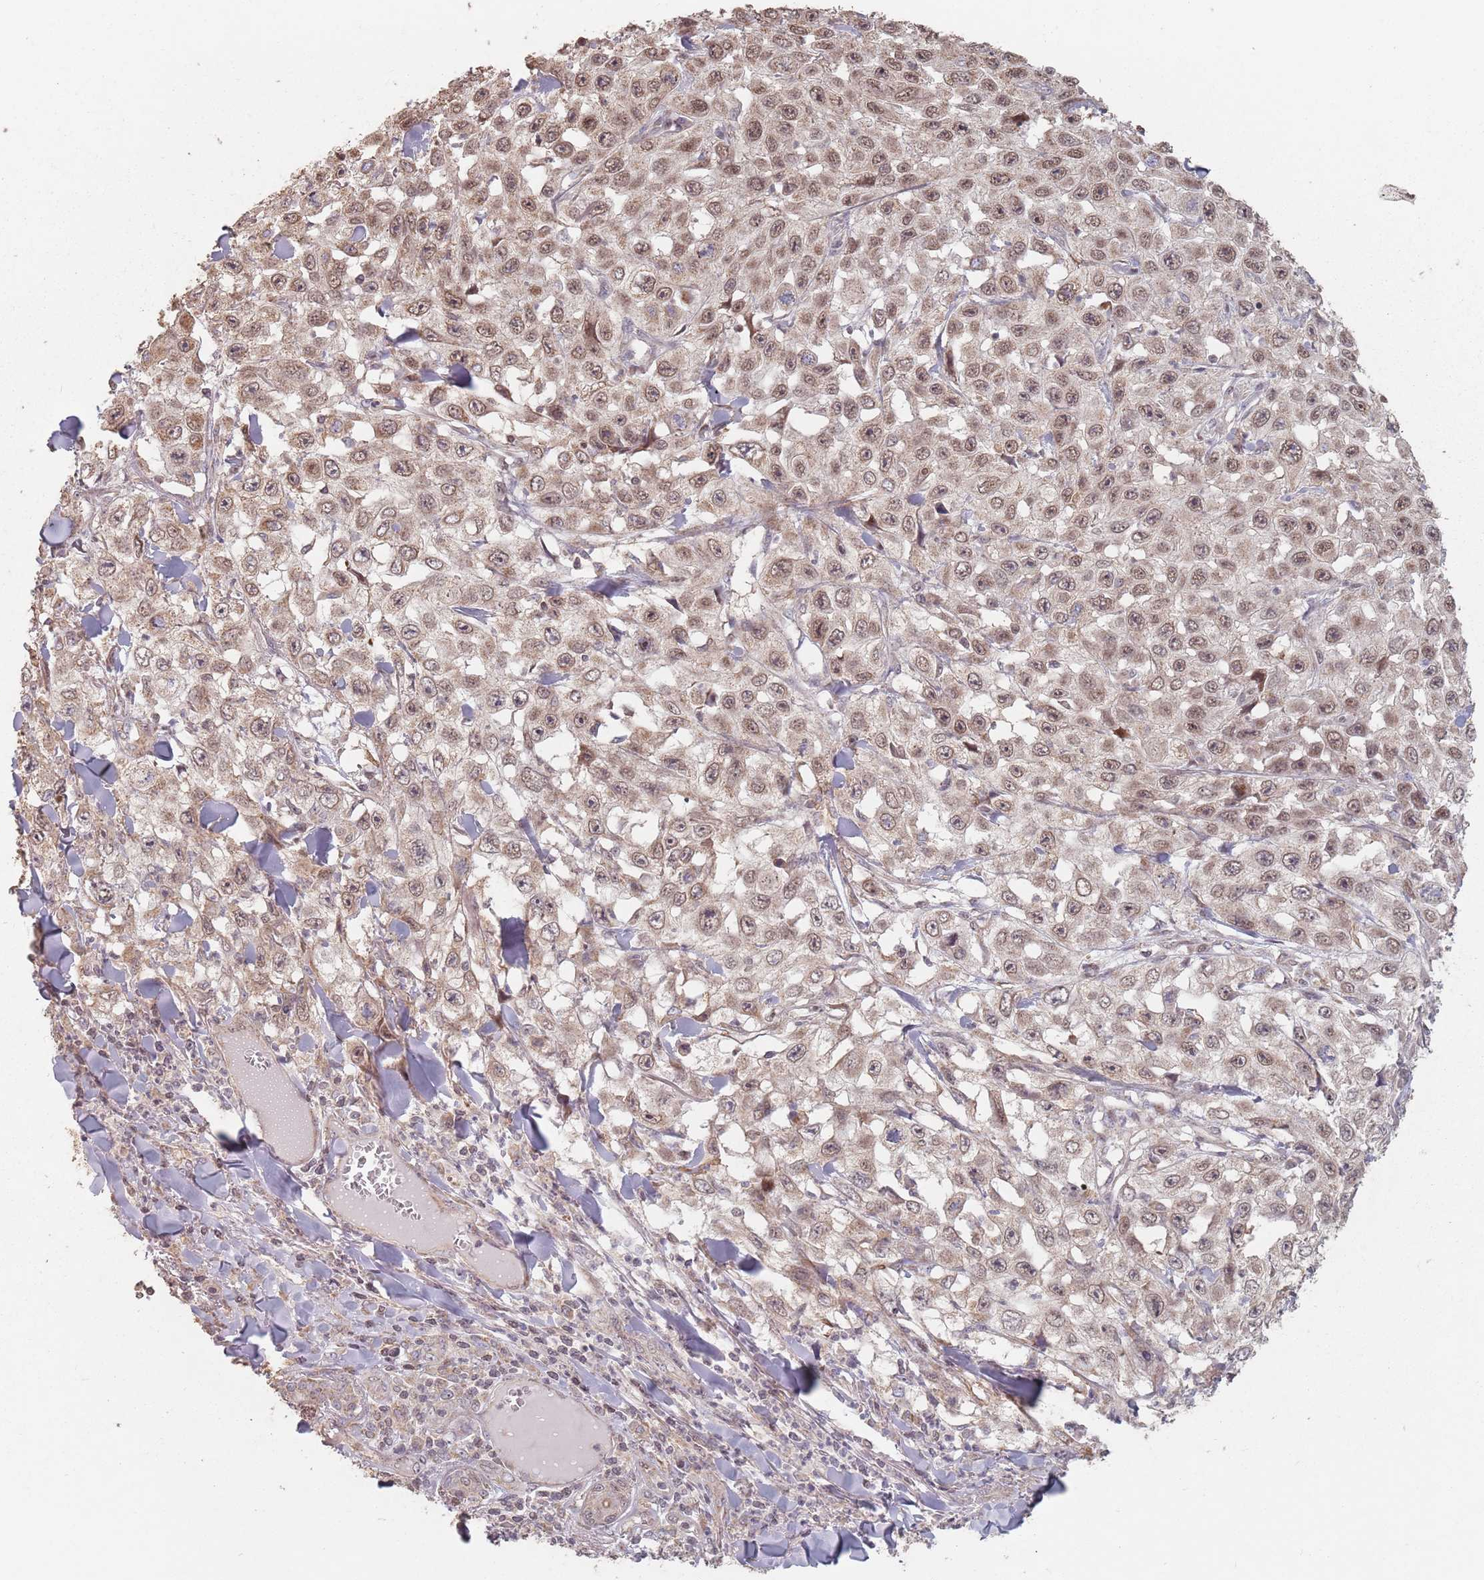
{"staining": {"intensity": "moderate", "quantity": ">75%", "location": "nuclear"}, "tissue": "skin cancer", "cell_type": "Tumor cells", "image_type": "cancer", "snomed": [{"axis": "morphology", "description": "Squamous cell carcinoma, NOS"}, {"axis": "topography", "description": "Skin"}], "caption": "High-power microscopy captured an IHC photomicrograph of skin squamous cell carcinoma, revealing moderate nuclear positivity in about >75% of tumor cells.", "gene": "VPS52", "patient": {"sex": "male", "age": 82}}